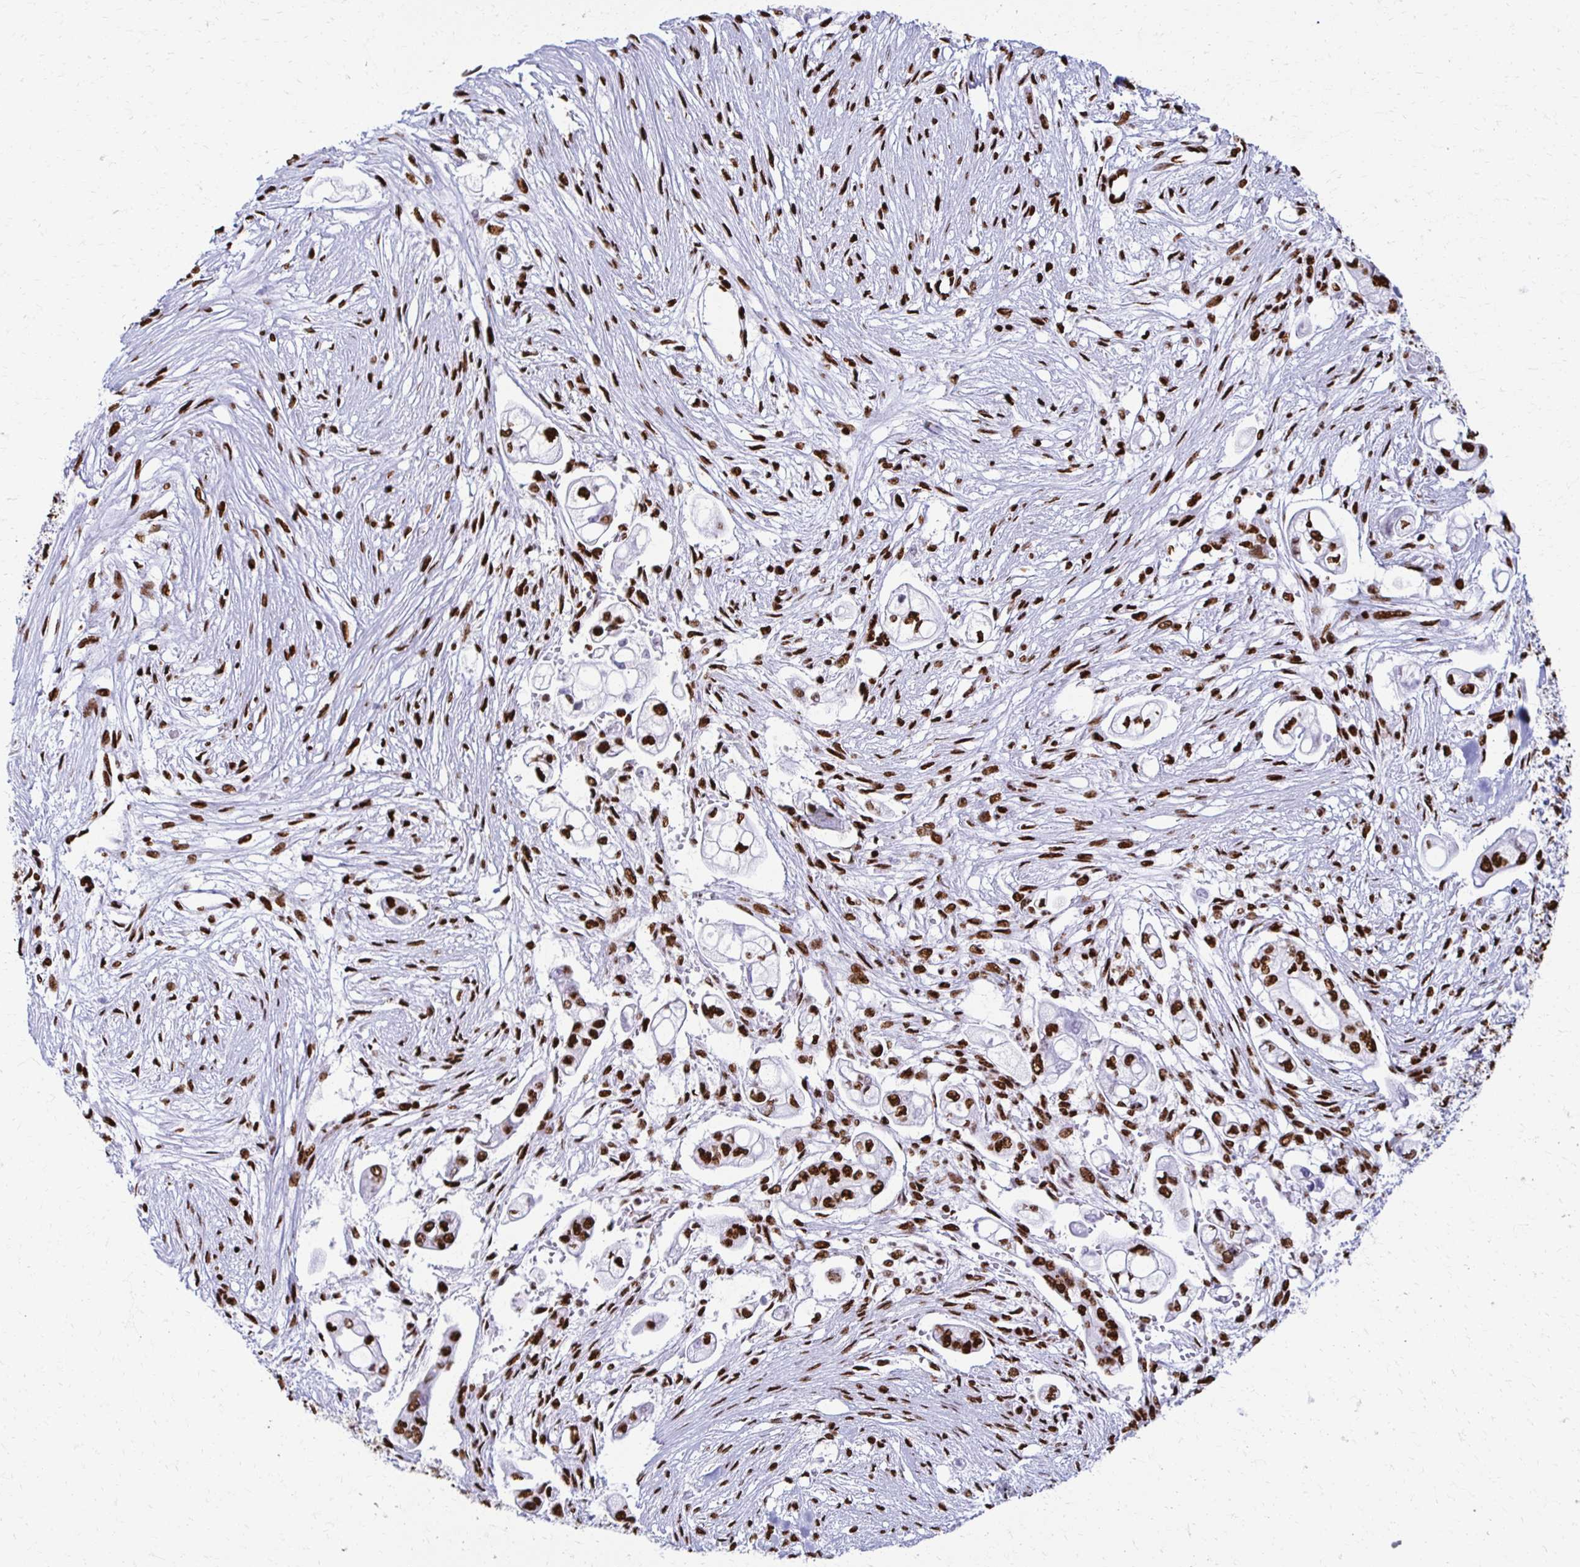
{"staining": {"intensity": "strong", "quantity": ">75%", "location": "nuclear"}, "tissue": "pancreatic cancer", "cell_type": "Tumor cells", "image_type": "cancer", "snomed": [{"axis": "morphology", "description": "Adenocarcinoma, NOS"}, {"axis": "topography", "description": "Pancreas"}], "caption": "IHC of human adenocarcinoma (pancreatic) exhibits high levels of strong nuclear positivity in about >75% of tumor cells. Nuclei are stained in blue.", "gene": "NONO", "patient": {"sex": "female", "age": 69}}